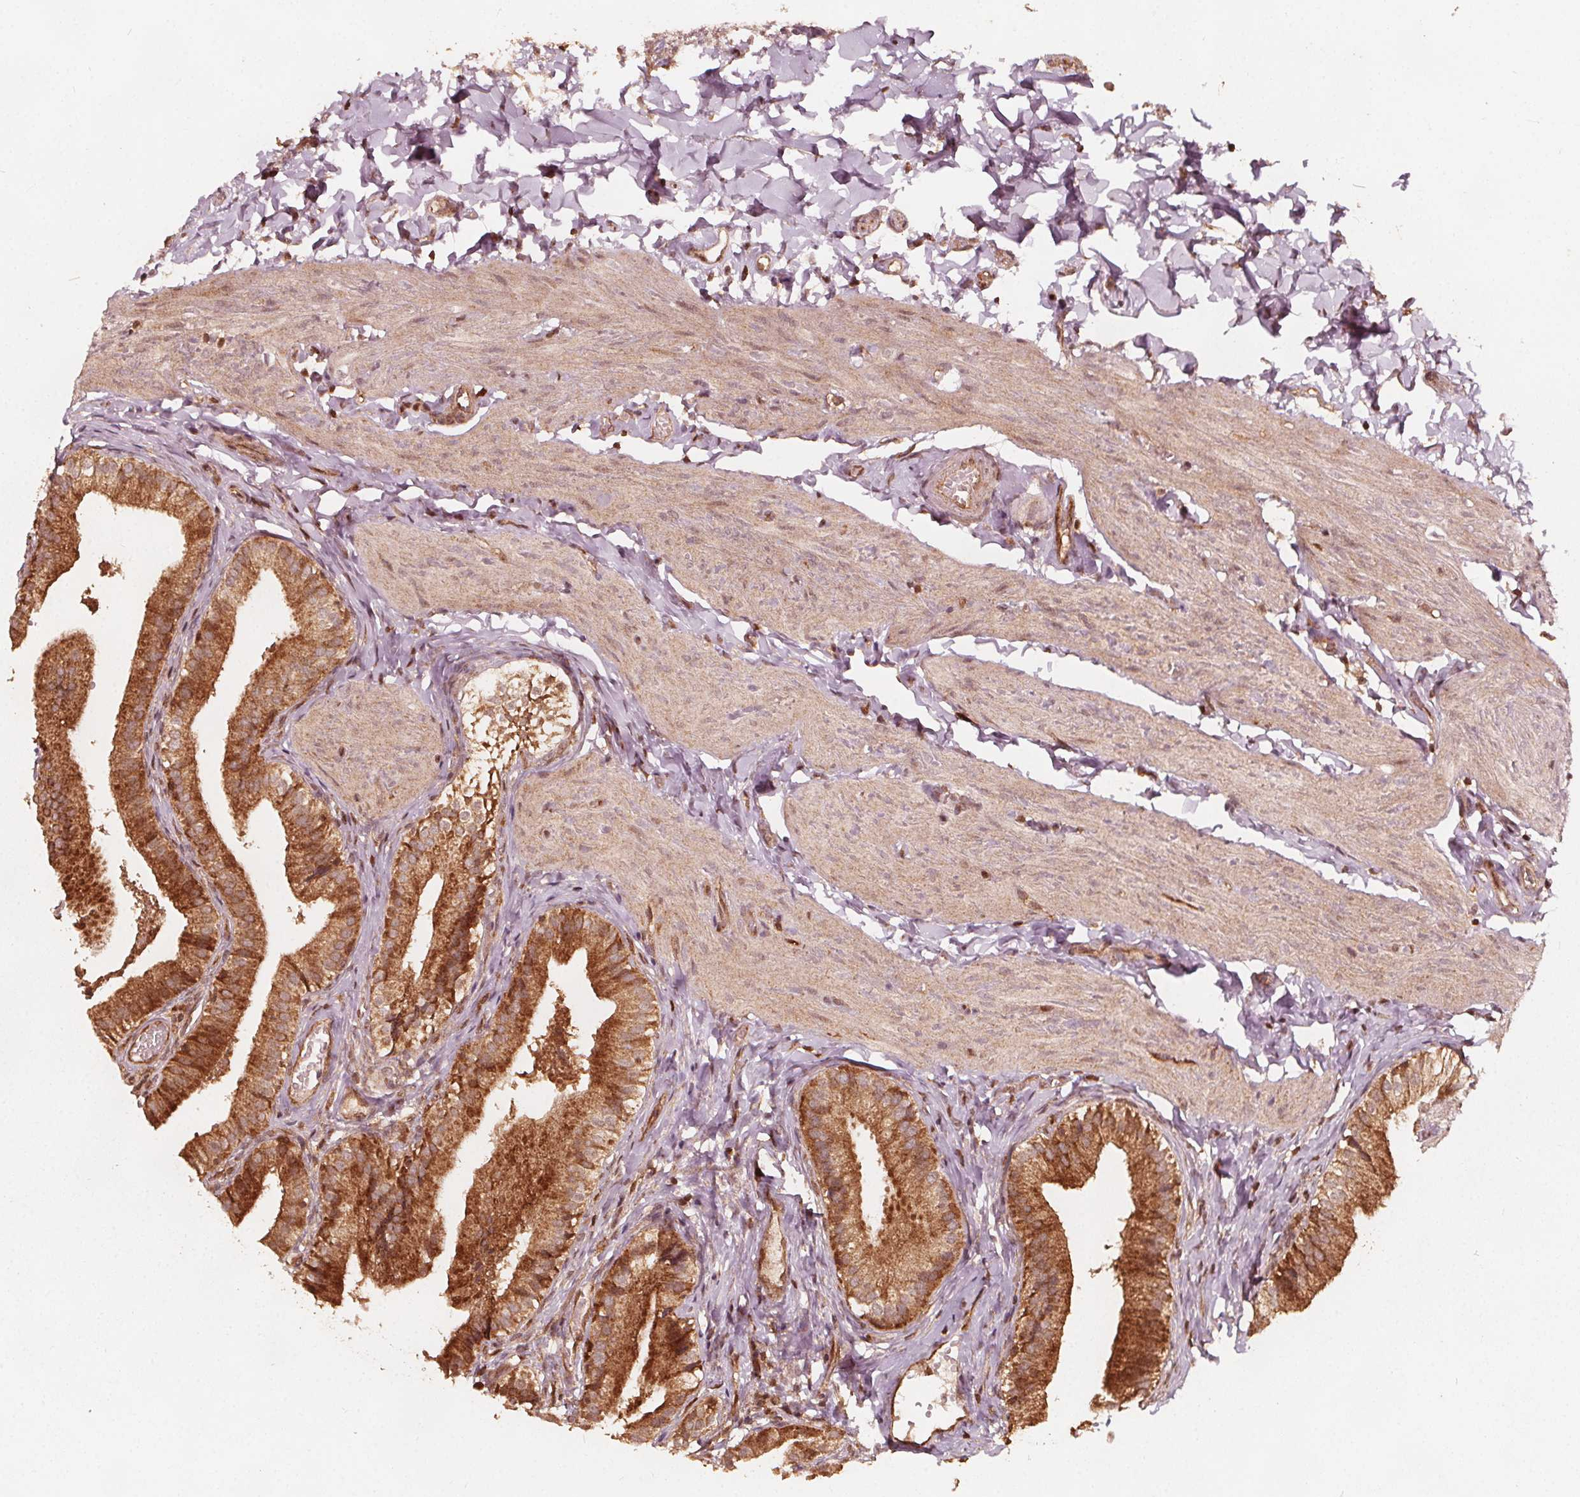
{"staining": {"intensity": "strong", "quantity": ">75%", "location": "cytoplasmic/membranous"}, "tissue": "gallbladder", "cell_type": "Glandular cells", "image_type": "normal", "snomed": [{"axis": "morphology", "description": "Normal tissue, NOS"}, {"axis": "topography", "description": "Gallbladder"}], "caption": "High-power microscopy captured an immunohistochemistry (IHC) image of unremarkable gallbladder, revealing strong cytoplasmic/membranous expression in about >75% of glandular cells.", "gene": "AIP", "patient": {"sex": "female", "age": 47}}